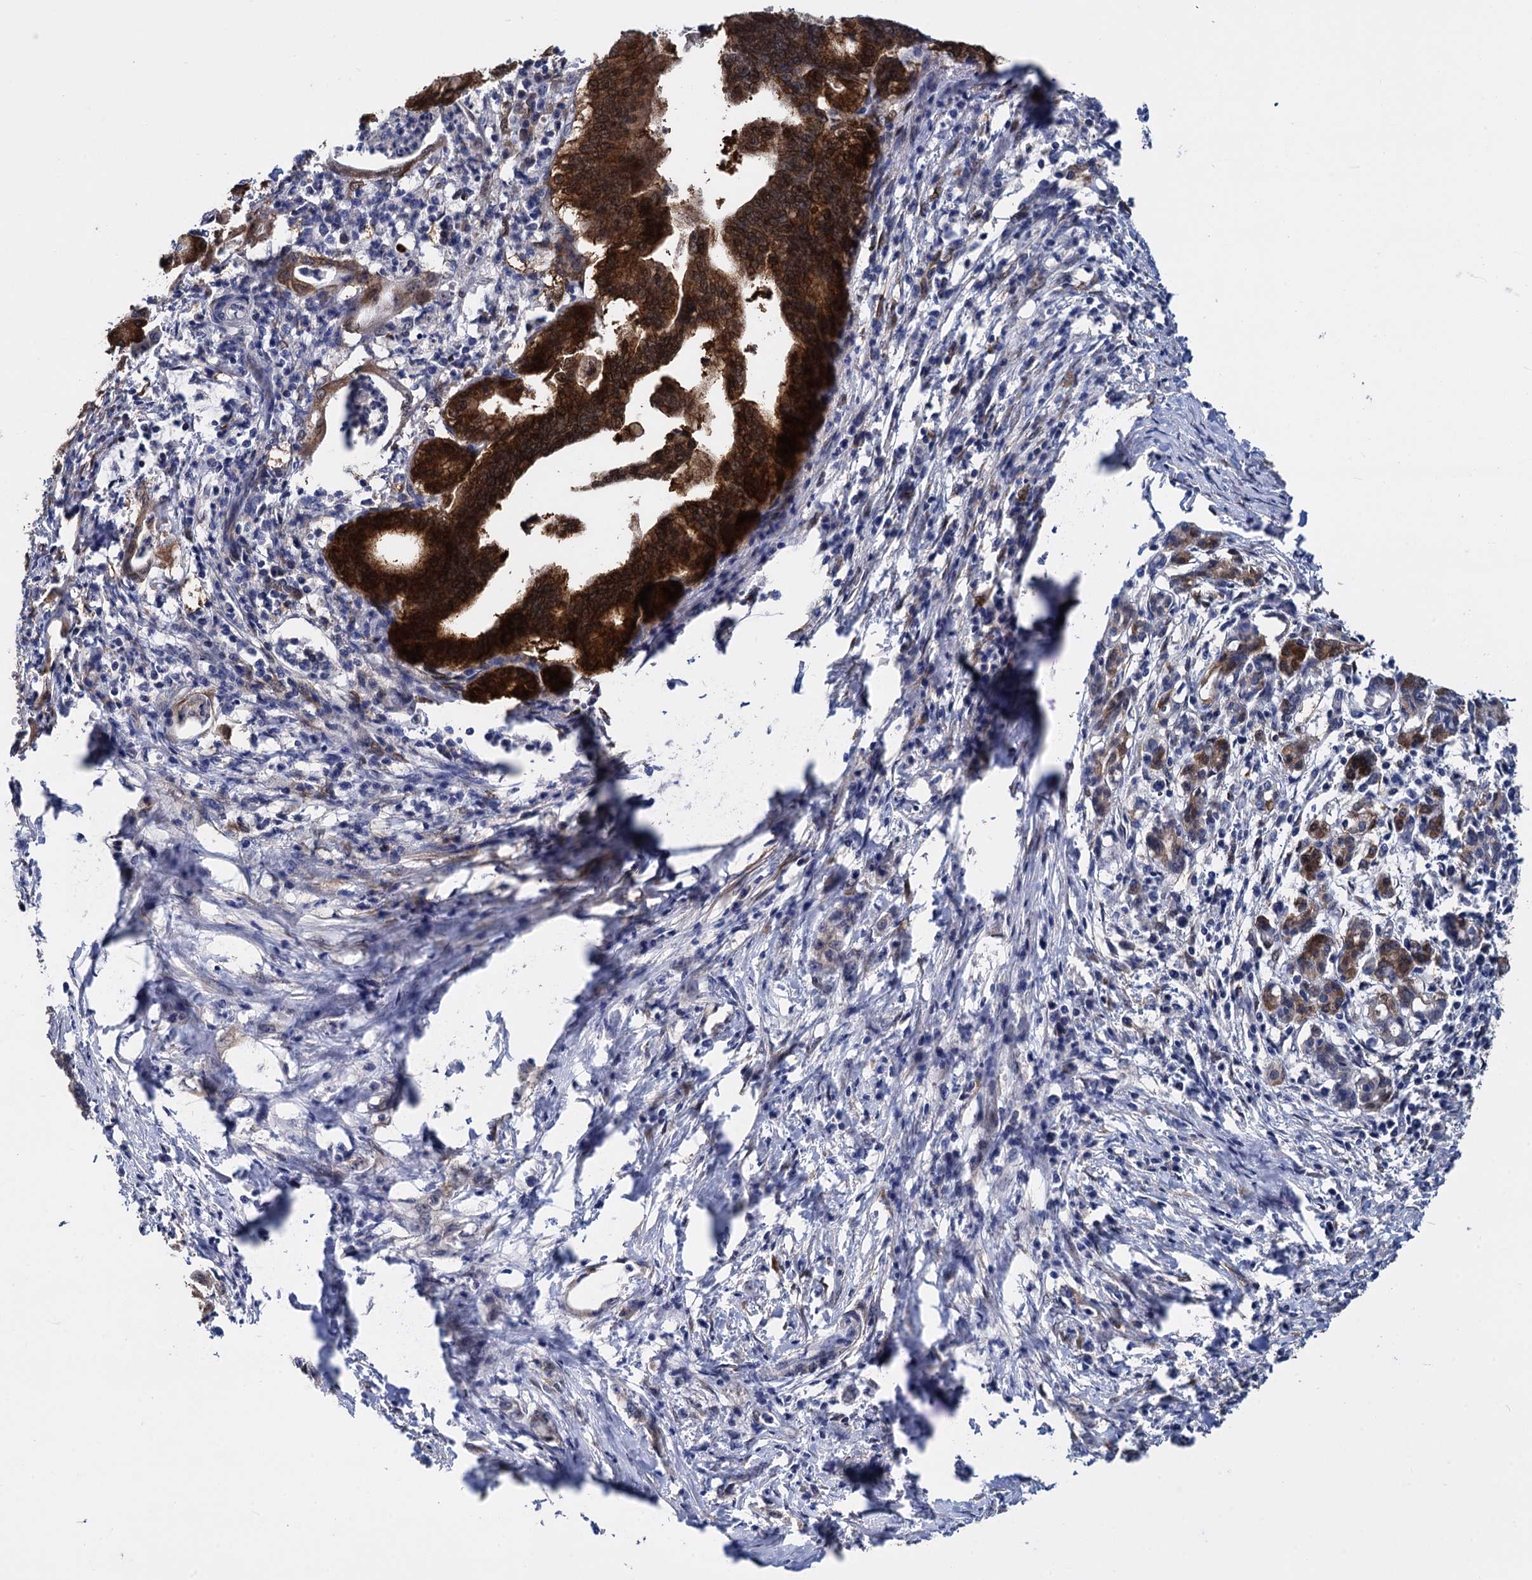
{"staining": {"intensity": "strong", "quantity": ">75%", "location": "cytoplasmic/membranous"}, "tissue": "pancreatic cancer", "cell_type": "Tumor cells", "image_type": "cancer", "snomed": [{"axis": "morphology", "description": "Adenocarcinoma, NOS"}, {"axis": "topography", "description": "Pancreas"}], "caption": "Pancreatic adenocarcinoma tissue reveals strong cytoplasmic/membranous staining in about >75% of tumor cells, visualized by immunohistochemistry.", "gene": "GSTM3", "patient": {"sex": "female", "age": 55}}